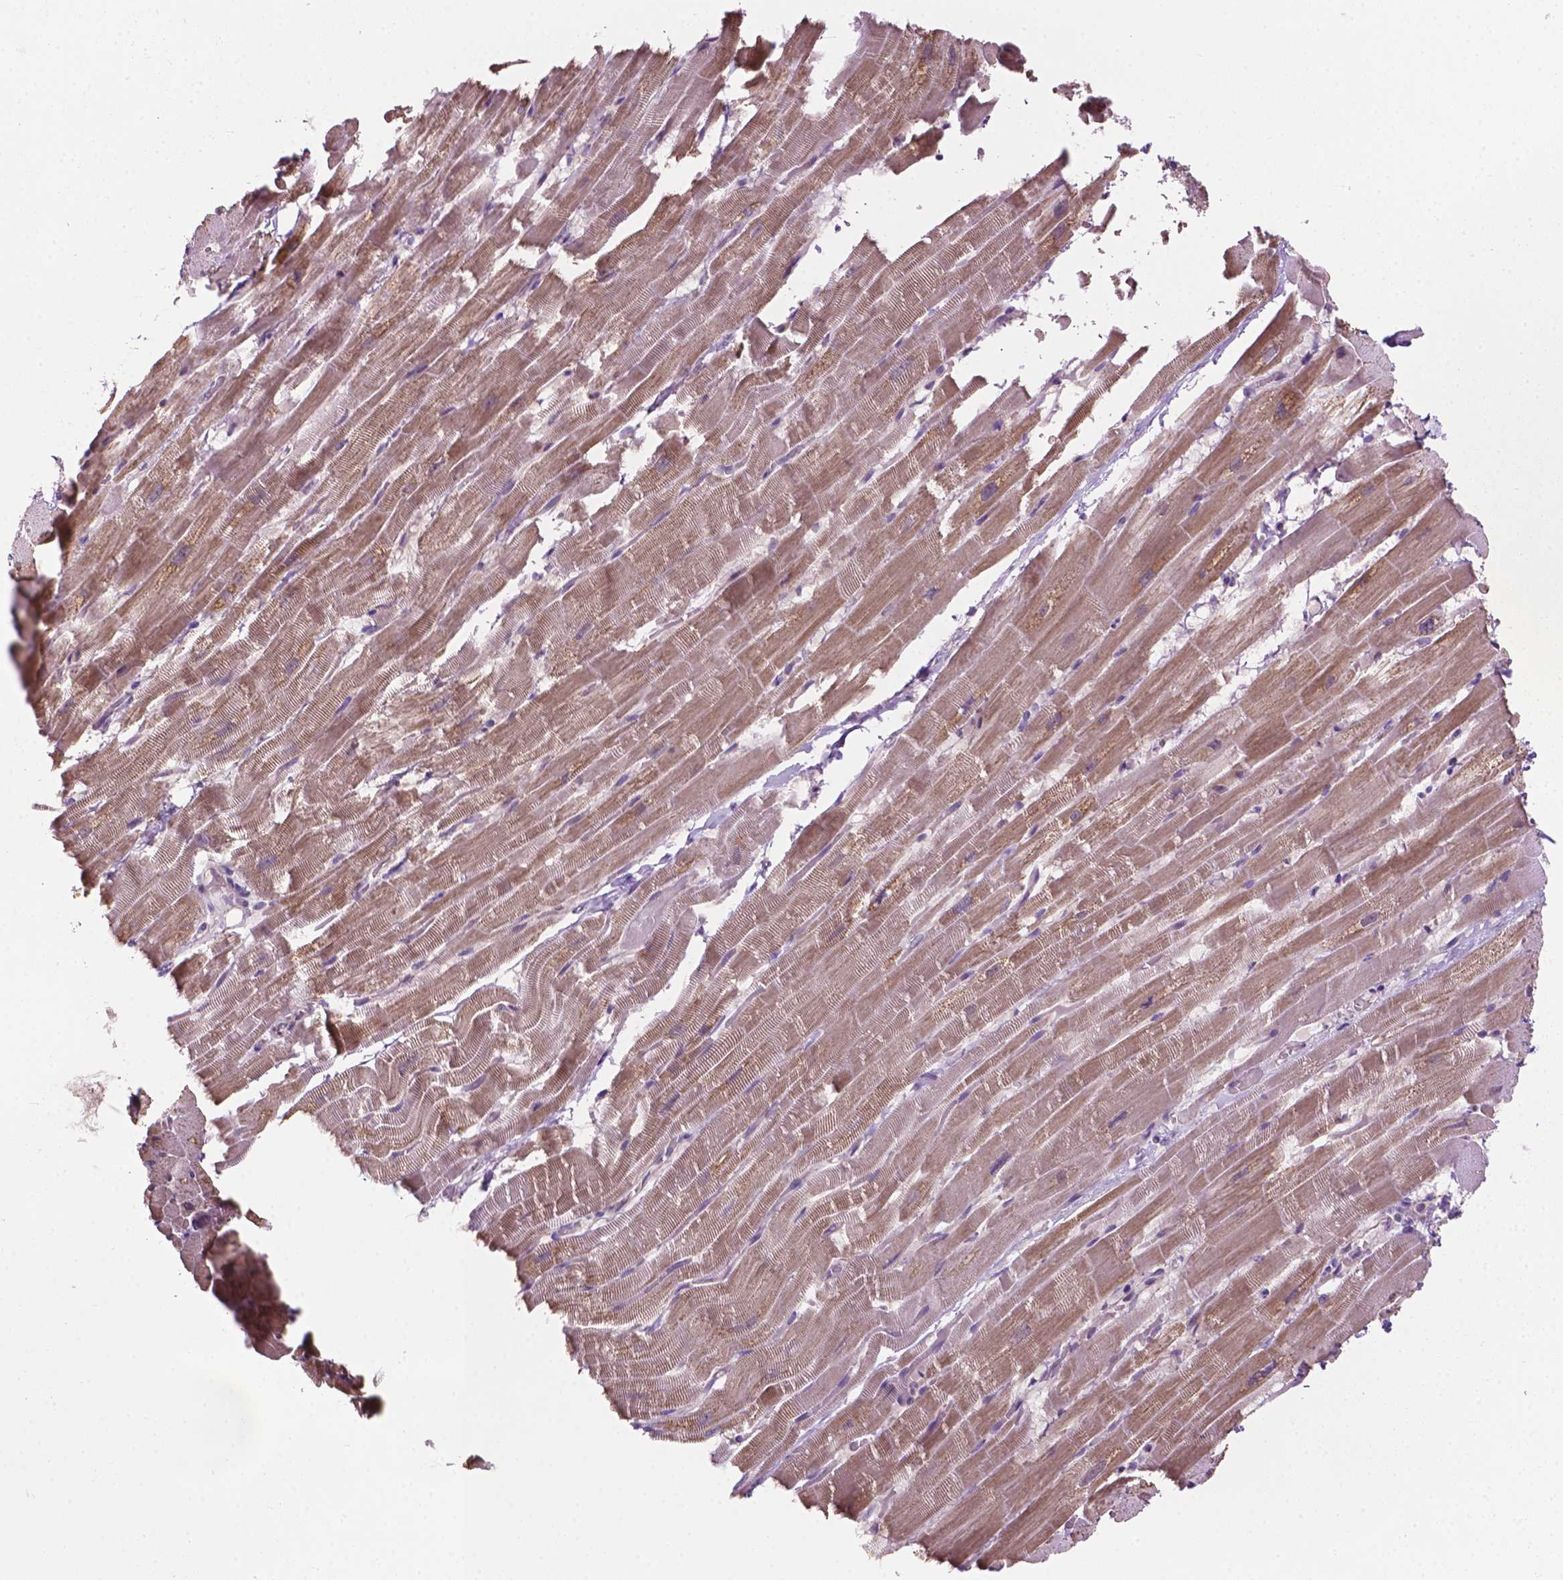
{"staining": {"intensity": "moderate", "quantity": ">75%", "location": "cytoplasmic/membranous"}, "tissue": "heart muscle", "cell_type": "Cardiomyocytes", "image_type": "normal", "snomed": [{"axis": "morphology", "description": "Normal tissue, NOS"}, {"axis": "topography", "description": "Heart"}], "caption": "IHC of unremarkable human heart muscle demonstrates medium levels of moderate cytoplasmic/membranous positivity in approximately >75% of cardiomyocytes. The staining was performed using DAB to visualize the protein expression in brown, while the nuclei were stained in blue with hematoxylin (Magnification: 20x).", "gene": "MZT1", "patient": {"sex": "male", "age": 37}}